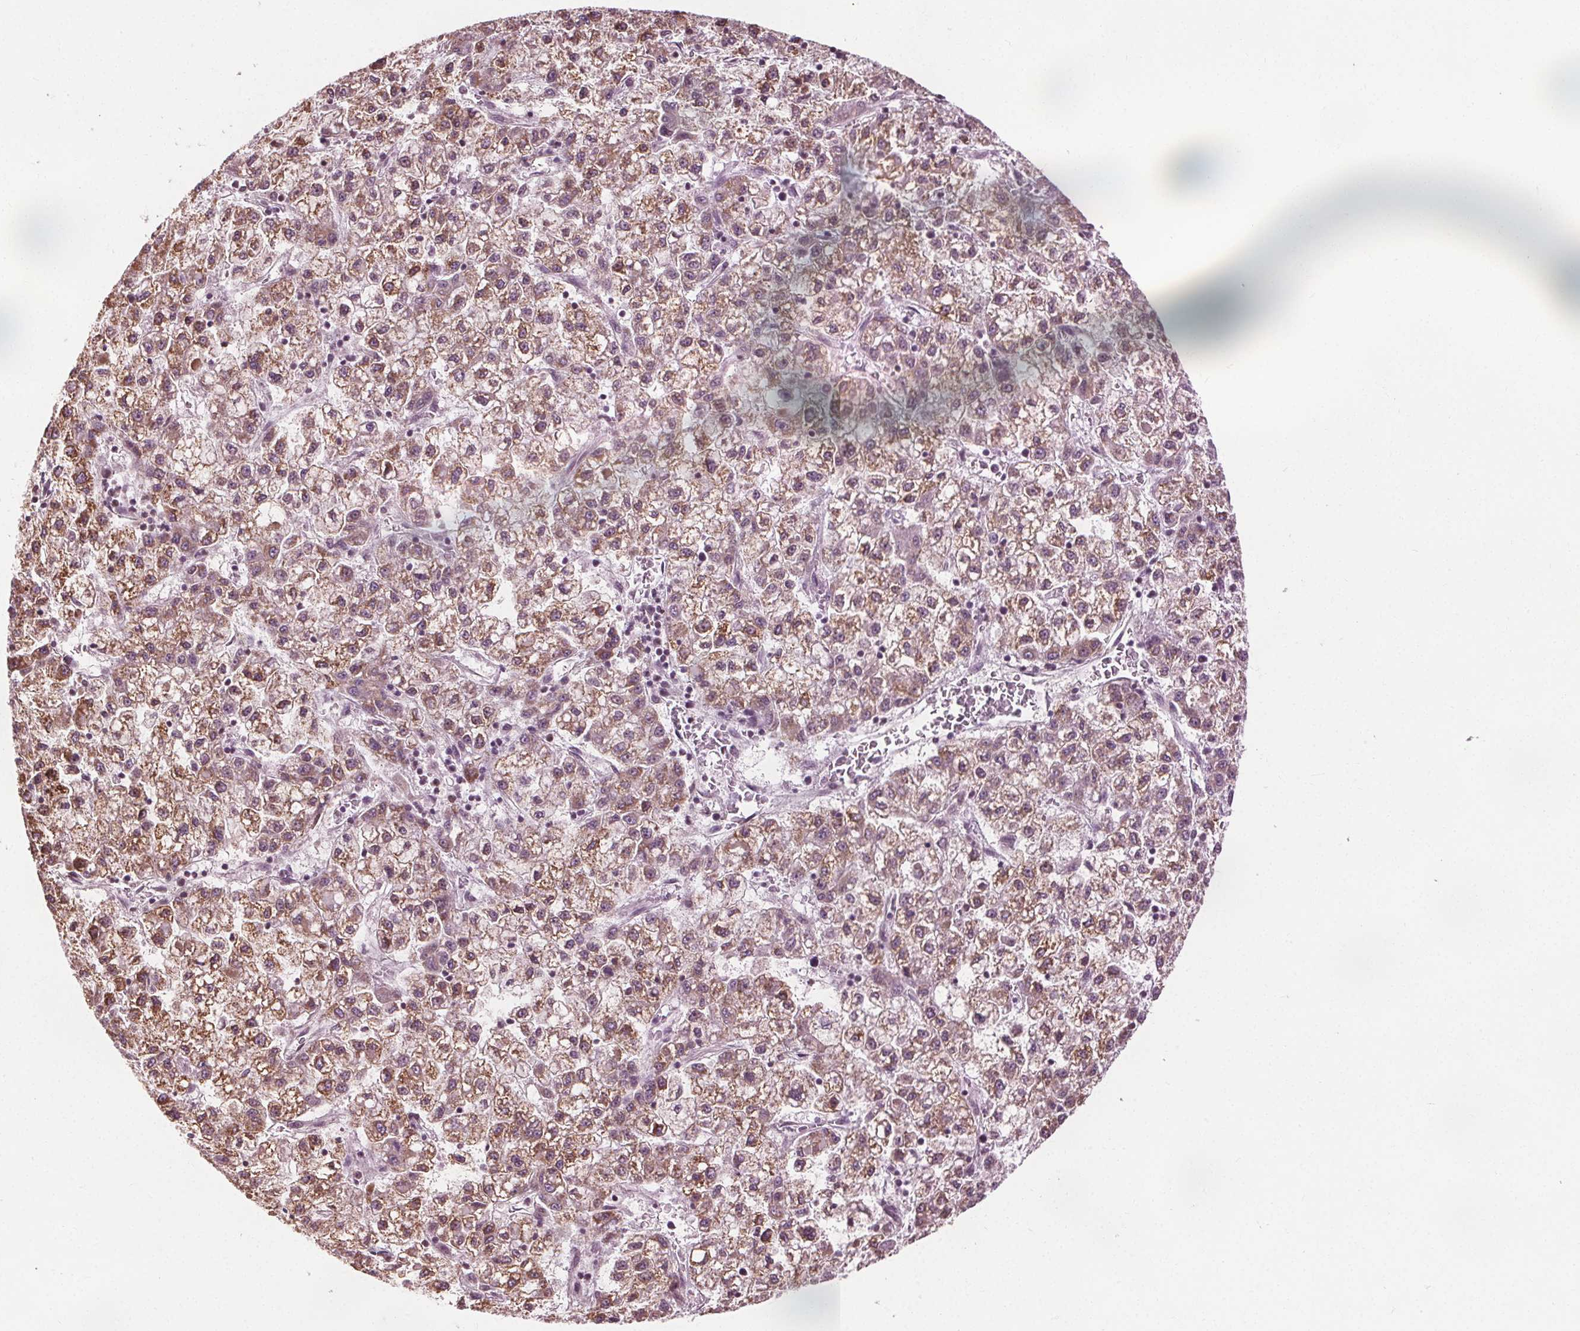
{"staining": {"intensity": "moderate", "quantity": ">75%", "location": "cytoplasmic/membranous"}, "tissue": "liver cancer", "cell_type": "Tumor cells", "image_type": "cancer", "snomed": [{"axis": "morphology", "description": "Carcinoma, Hepatocellular, NOS"}, {"axis": "topography", "description": "Liver"}], "caption": "Immunohistochemistry micrograph of neoplastic tissue: human liver cancer stained using IHC reveals medium levels of moderate protein expression localized specifically in the cytoplasmic/membranous of tumor cells, appearing as a cytoplasmic/membranous brown color.", "gene": "LFNG", "patient": {"sex": "male", "age": 40}}